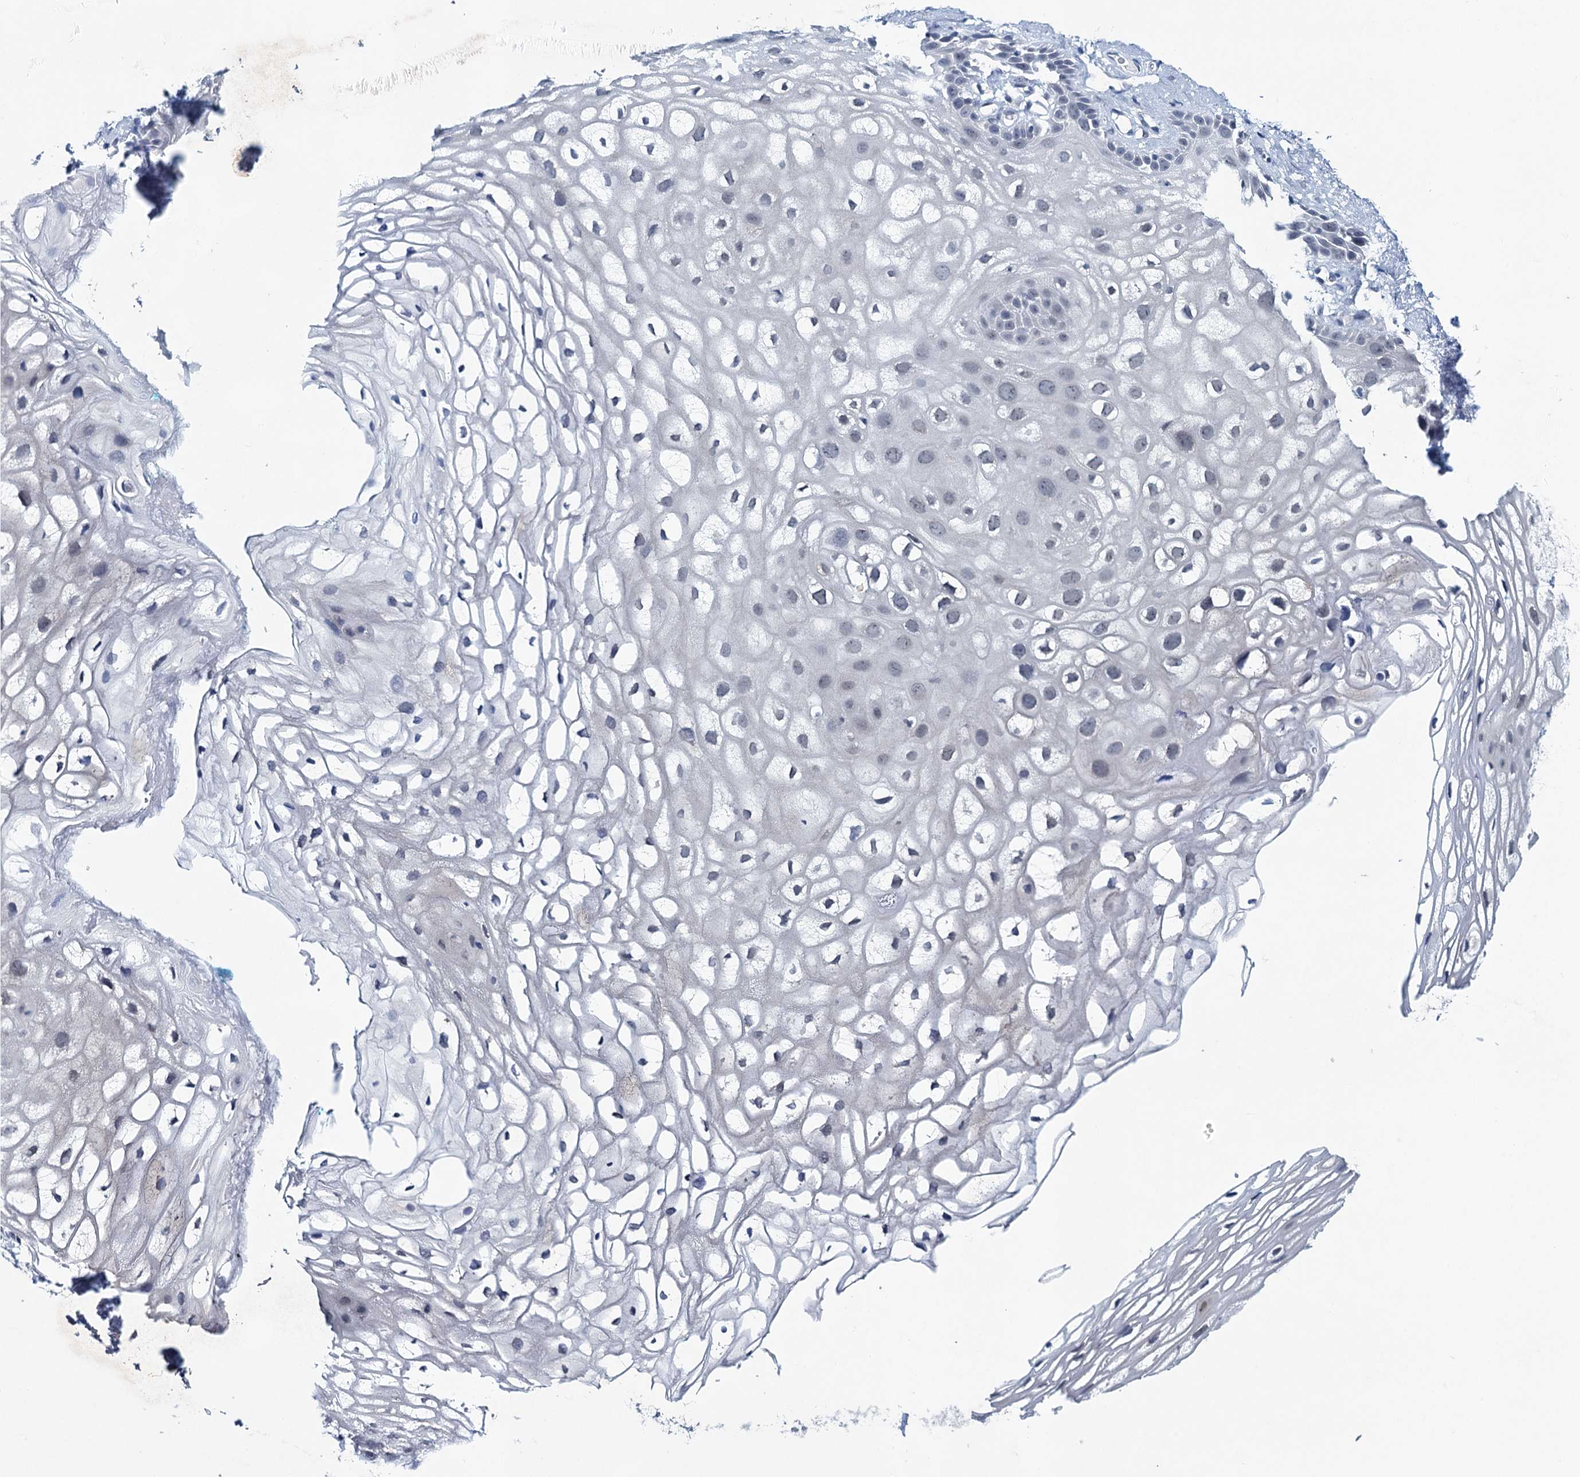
{"staining": {"intensity": "negative", "quantity": "none", "location": "none"}, "tissue": "vagina", "cell_type": "Squamous epithelial cells", "image_type": "normal", "snomed": [{"axis": "morphology", "description": "Normal tissue, NOS"}, {"axis": "topography", "description": "Vagina"}], "caption": "This is a histopathology image of immunohistochemistry (IHC) staining of benign vagina, which shows no positivity in squamous epithelial cells. The staining is performed using DAB (3,3'-diaminobenzidine) brown chromogen with nuclei counter-stained in using hematoxylin.", "gene": "ENSG00000230707", "patient": {"sex": "female", "age": 68}}